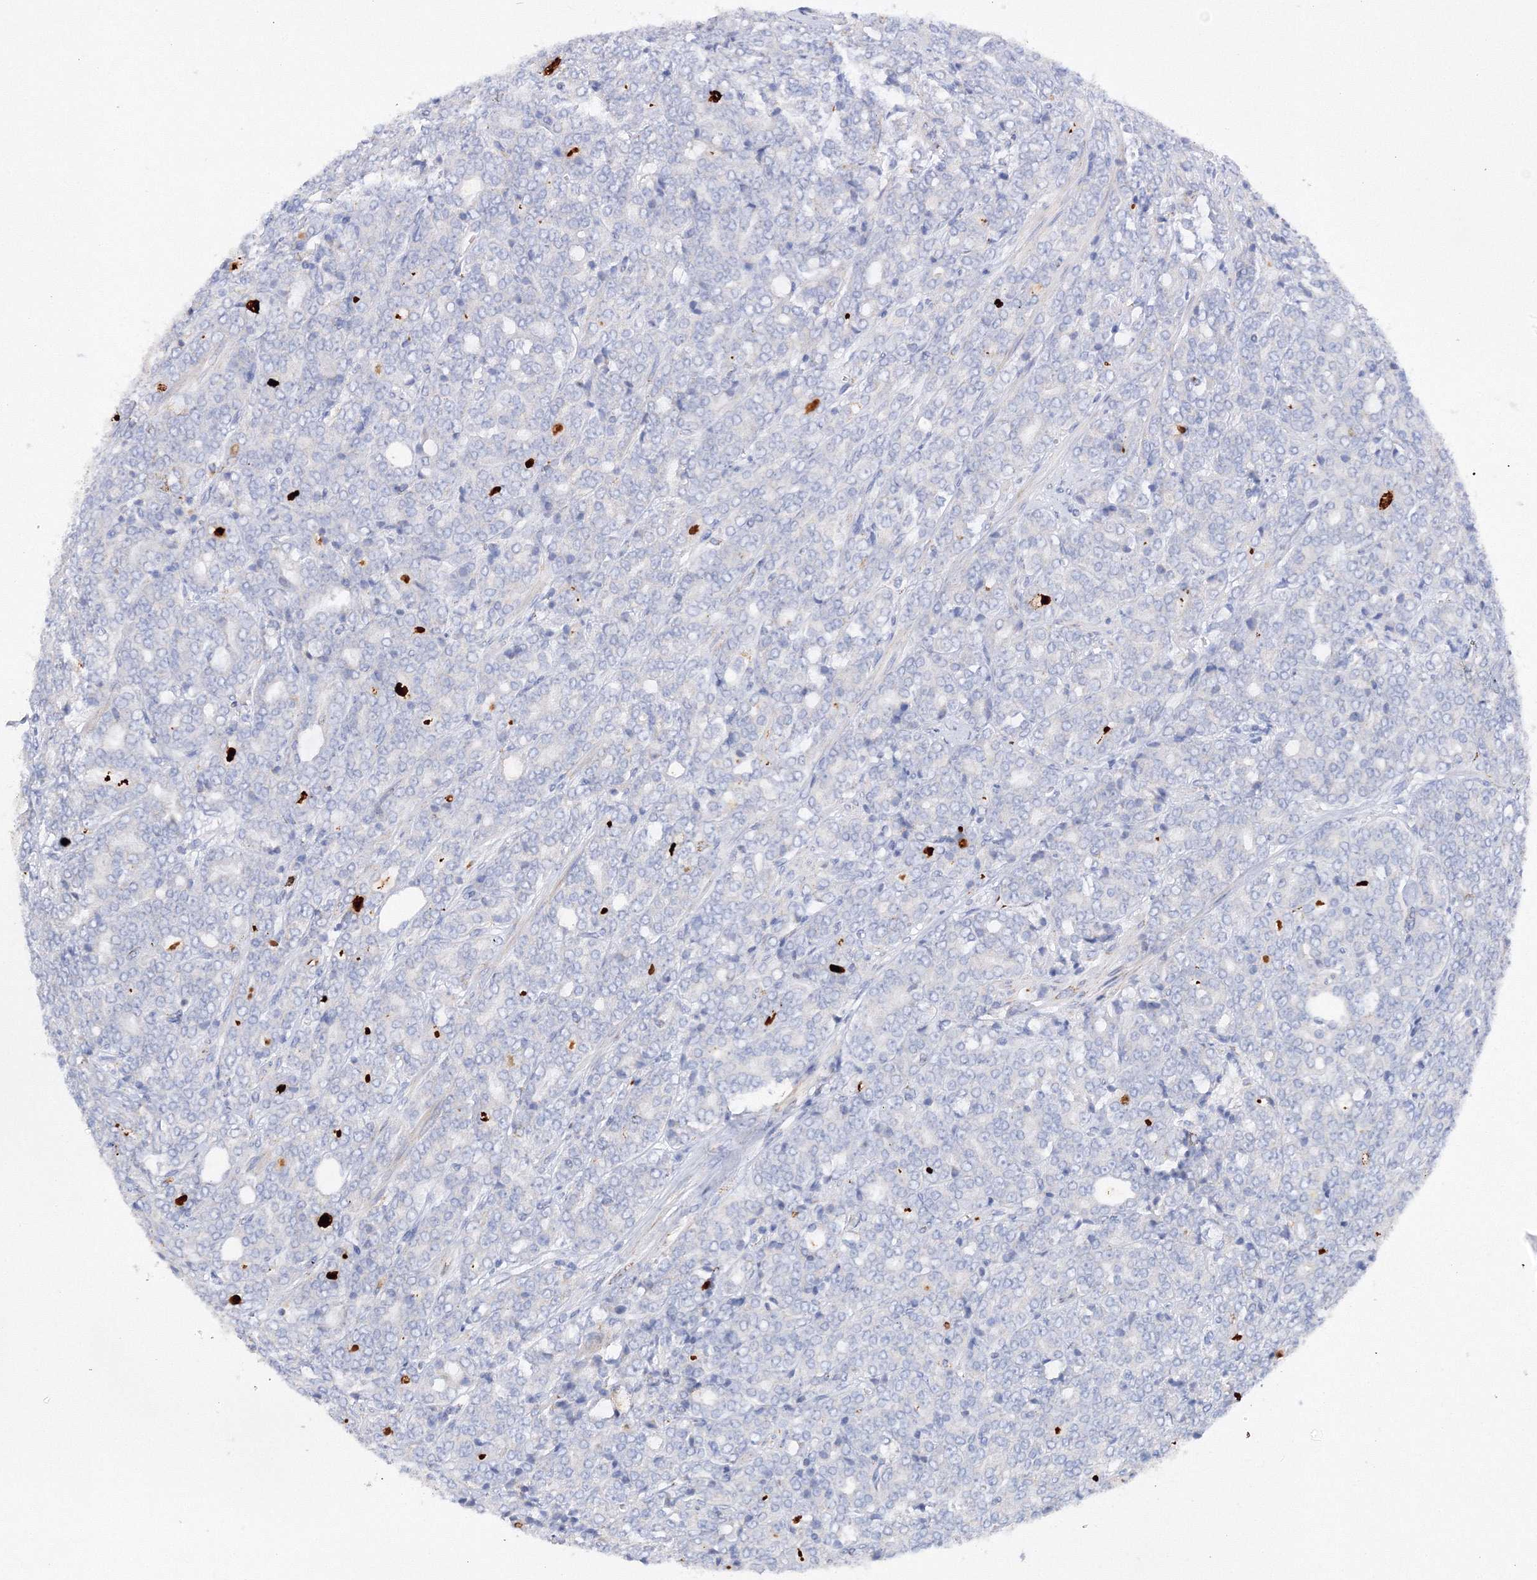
{"staining": {"intensity": "negative", "quantity": "none", "location": "none"}, "tissue": "prostate cancer", "cell_type": "Tumor cells", "image_type": "cancer", "snomed": [{"axis": "morphology", "description": "Adenocarcinoma, High grade"}, {"axis": "topography", "description": "Prostate"}], "caption": "Tumor cells show no significant expression in adenocarcinoma (high-grade) (prostate).", "gene": "MERTK", "patient": {"sex": "male", "age": 62}}